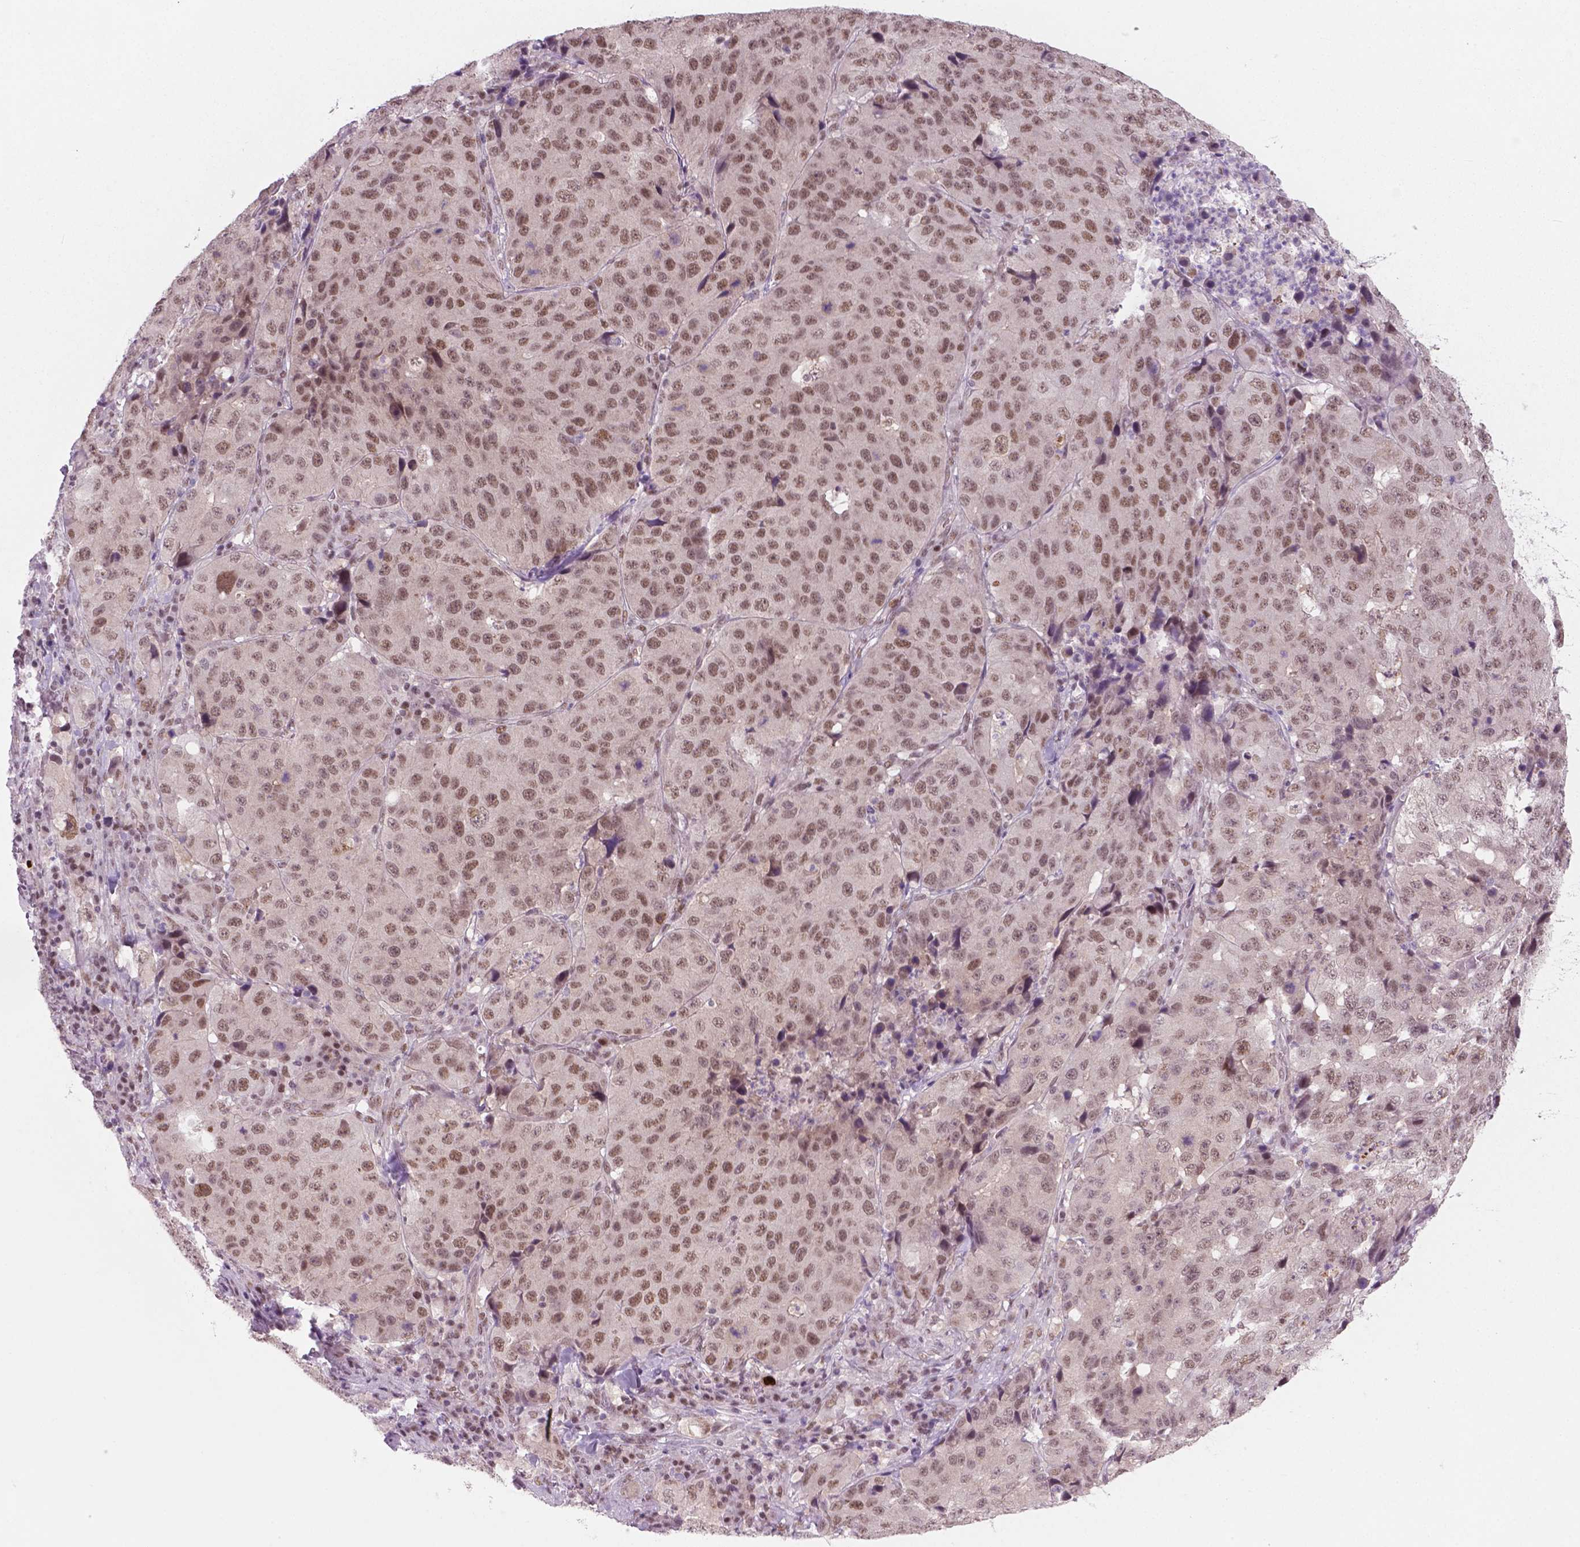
{"staining": {"intensity": "moderate", "quantity": ">75%", "location": "nuclear"}, "tissue": "stomach cancer", "cell_type": "Tumor cells", "image_type": "cancer", "snomed": [{"axis": "morphology", "description": "Adenocarcinoma, NOS"}, {"axis": "topography", "description": "Stomach"}], "caption": "Stomach cancer (adenocarcinoma) stained for a protein exhibits moderate nuclear positivity in tumor cells.", "gene": "PHAX", "patient": {"sex": "male", "age": 71}}